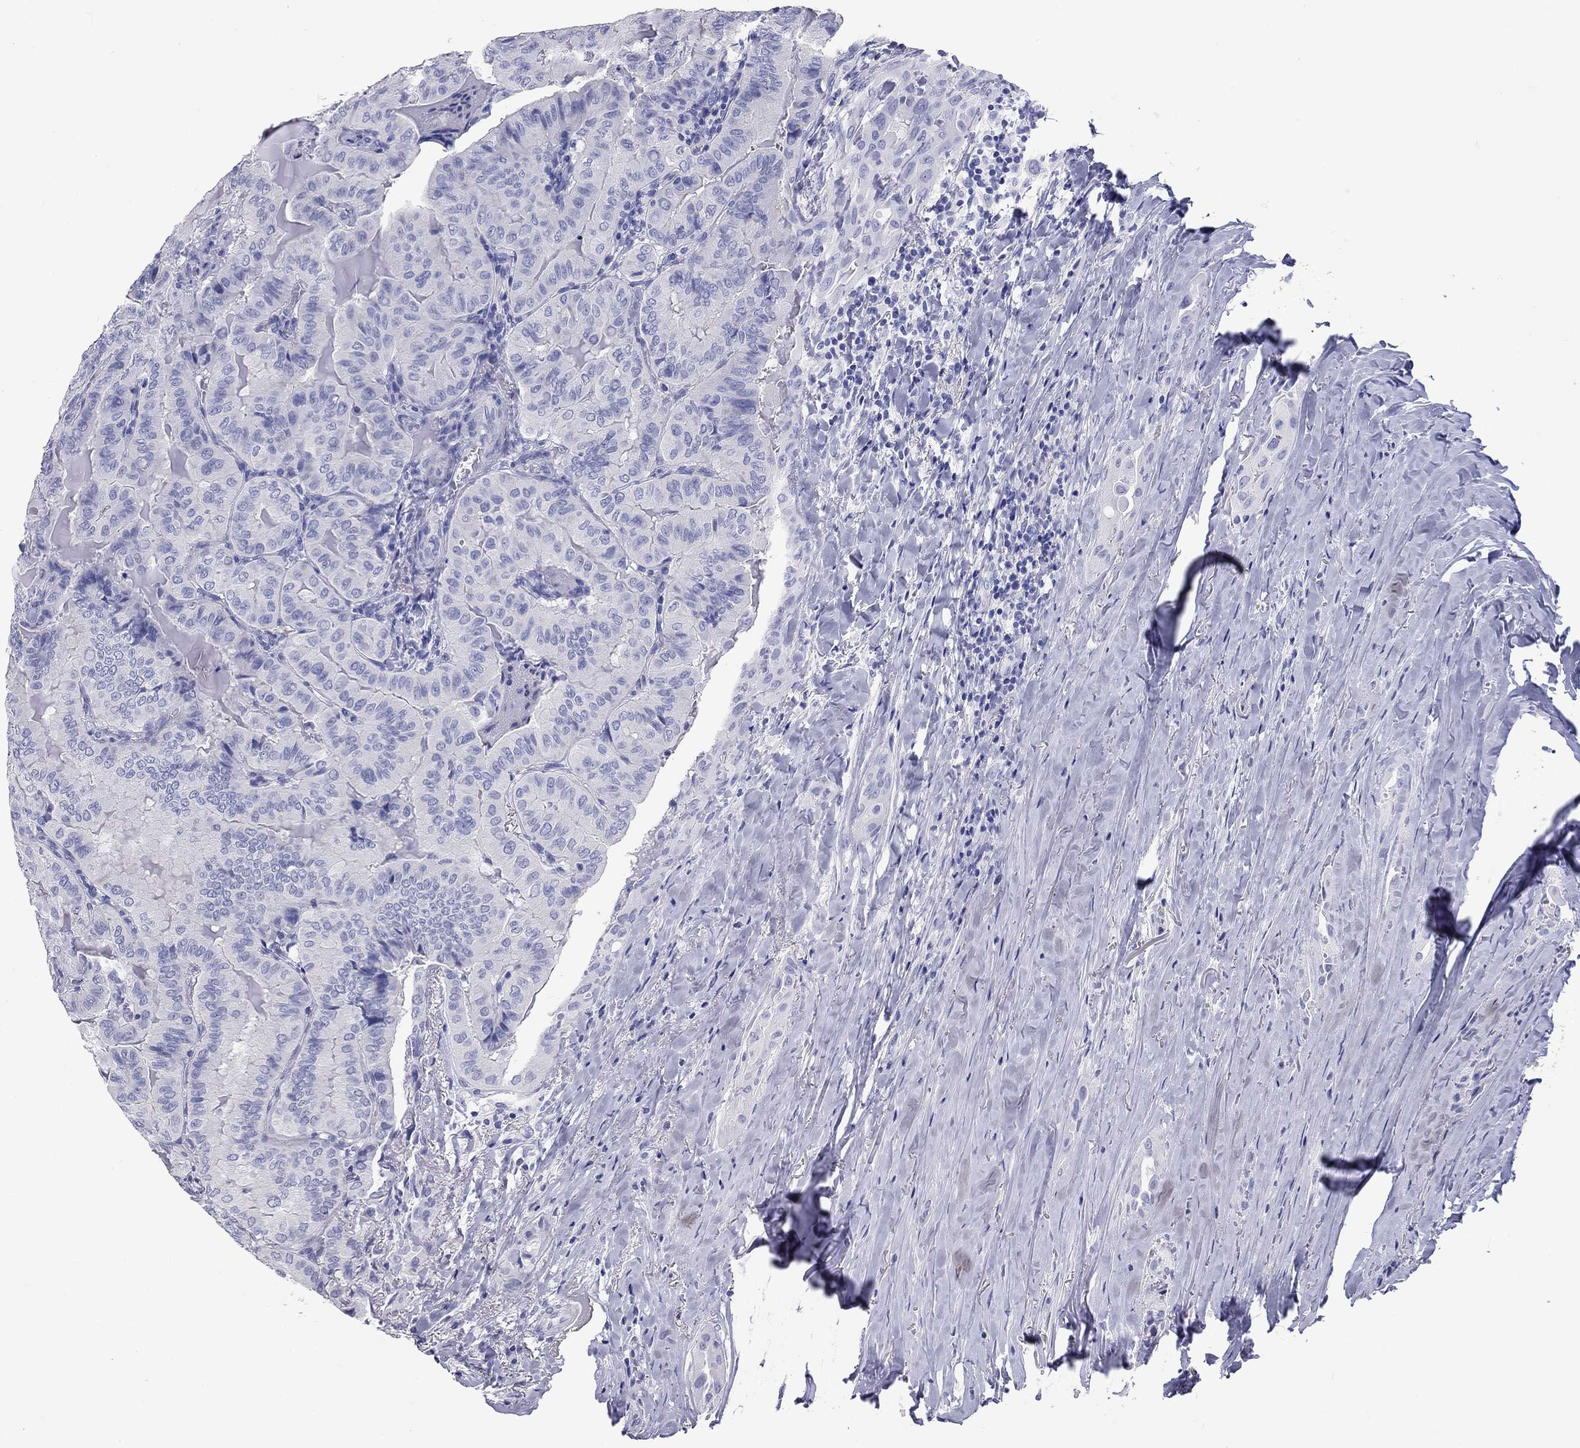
{"staining": {"intensity": "negative", "quantity": "none", "location": "none"}, "tissue": "thyroid cancer", "cell_type": "Tumor cells", "image_type": "cancer", "snomed": [{"axis": "morphology", "description": "Papillary adenocarcinoma, NOS"}, {"axis": "topography", "description": "Thyroid gland"}], "caption": "Immunohistochemistry histopathology image of thyroid papillary adenocarcinoma stained for a protein (brown), which shows no positivity in tumor cells.", "gene": "DNALI1", "patient": {"sex": "female", "age": 68}}